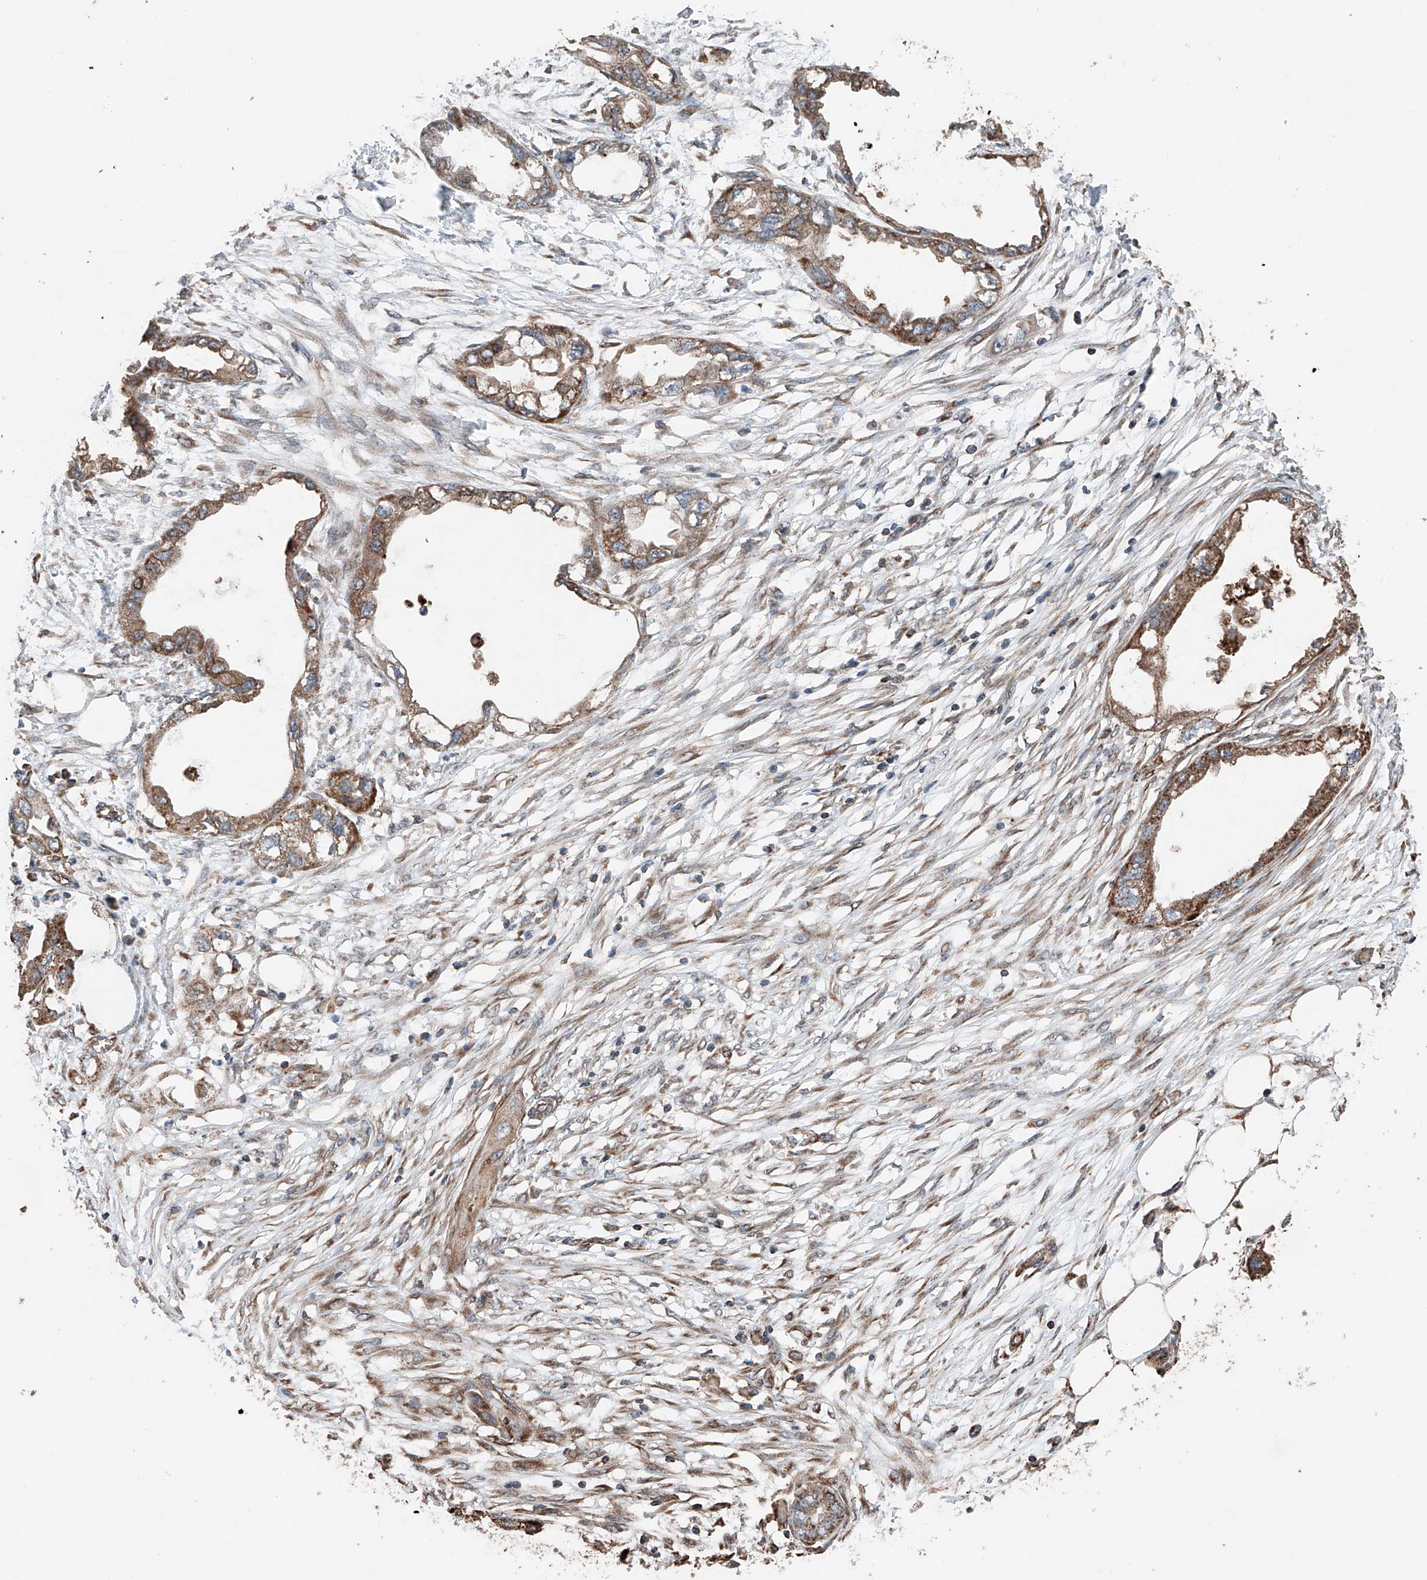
{"staining": {"intensity": "moderate", "quantity": ">75%", "location": "cytoplasmic/membranous"}, "tissue": "endometrial cancer", "cell_type": "Tumor cells", "image_type": "cancer", "snomed": [{"axis": "morphology", "description": "Adenocarcinoma, NOS"}, {"axis": "morphology", "description": "Adenocarcinoma, metastatic, NOS"}, {"axis": "topography", "description": "Adipose tissue"}, {"axis": "topography", "description": "Endometrium"}], "caption": "Immunohistochemistry (DAB (3,3'-diaminobenzidine)) staining of human endometrial adenocarcinoma shows moderate cytoplasmic/membranous protein expression in about >75% of tumor cells.", "gene": "AP4B1", "patient": {"sex": "female", "age": 67}}